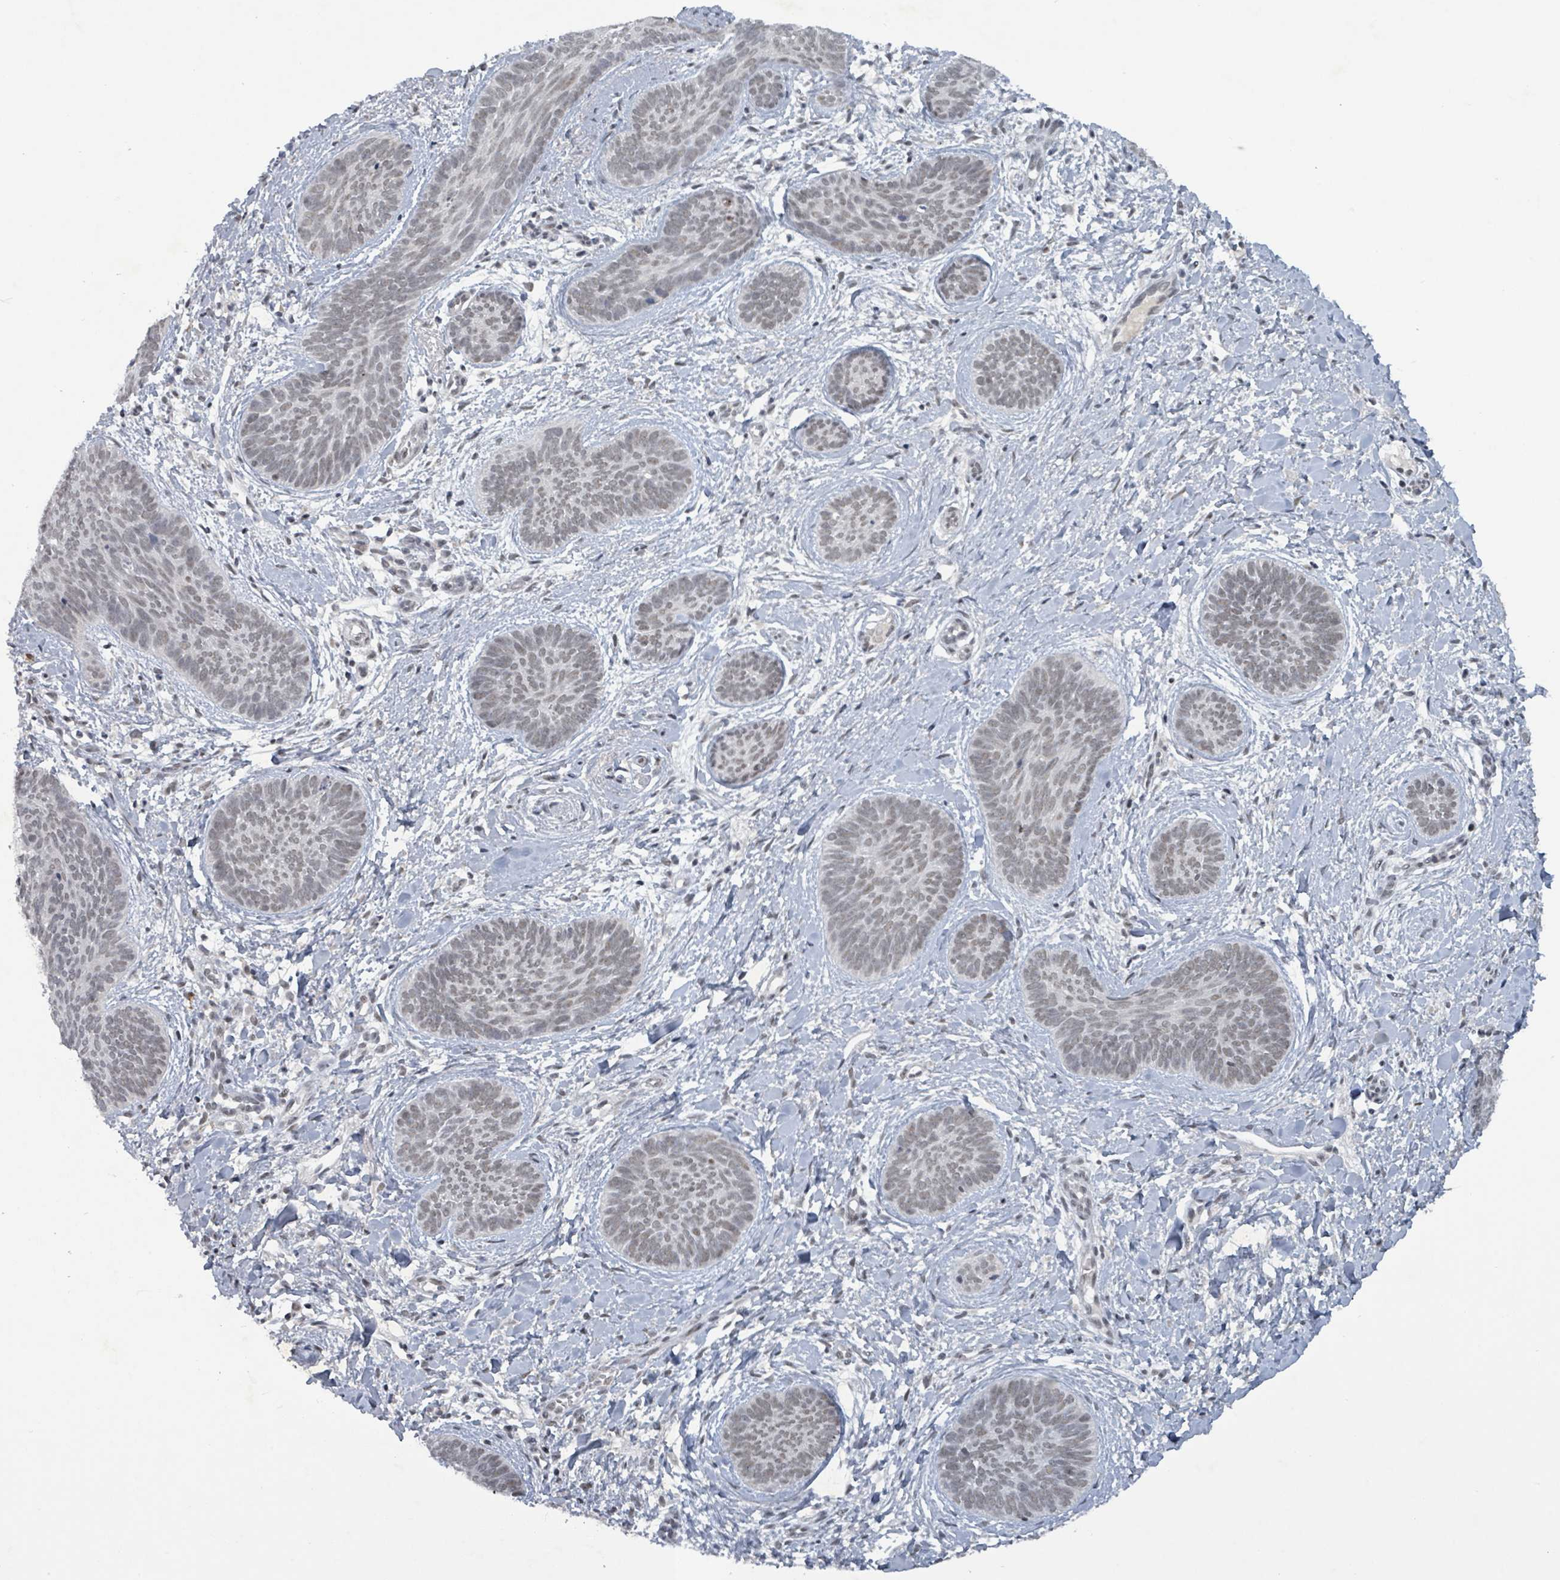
{"staining": {"intensity": "weak", "quantity": "<25%", "location": "nuclear"}, "tissue": "skin cancer", "cell_type": "Tumor cells", "image_type": "cancer", "snomed": [{"axis": "morphology", "description": "Basal cell carcinoma"}, {"axis": "topography", "description": "Skin"}], "caption": "Micrograph shows no significant protein positivity in tumor cells of skin cancer (basal cell carcinoma).", "gene": "BANP", "patient": {"sex": "female", "age": 81}}